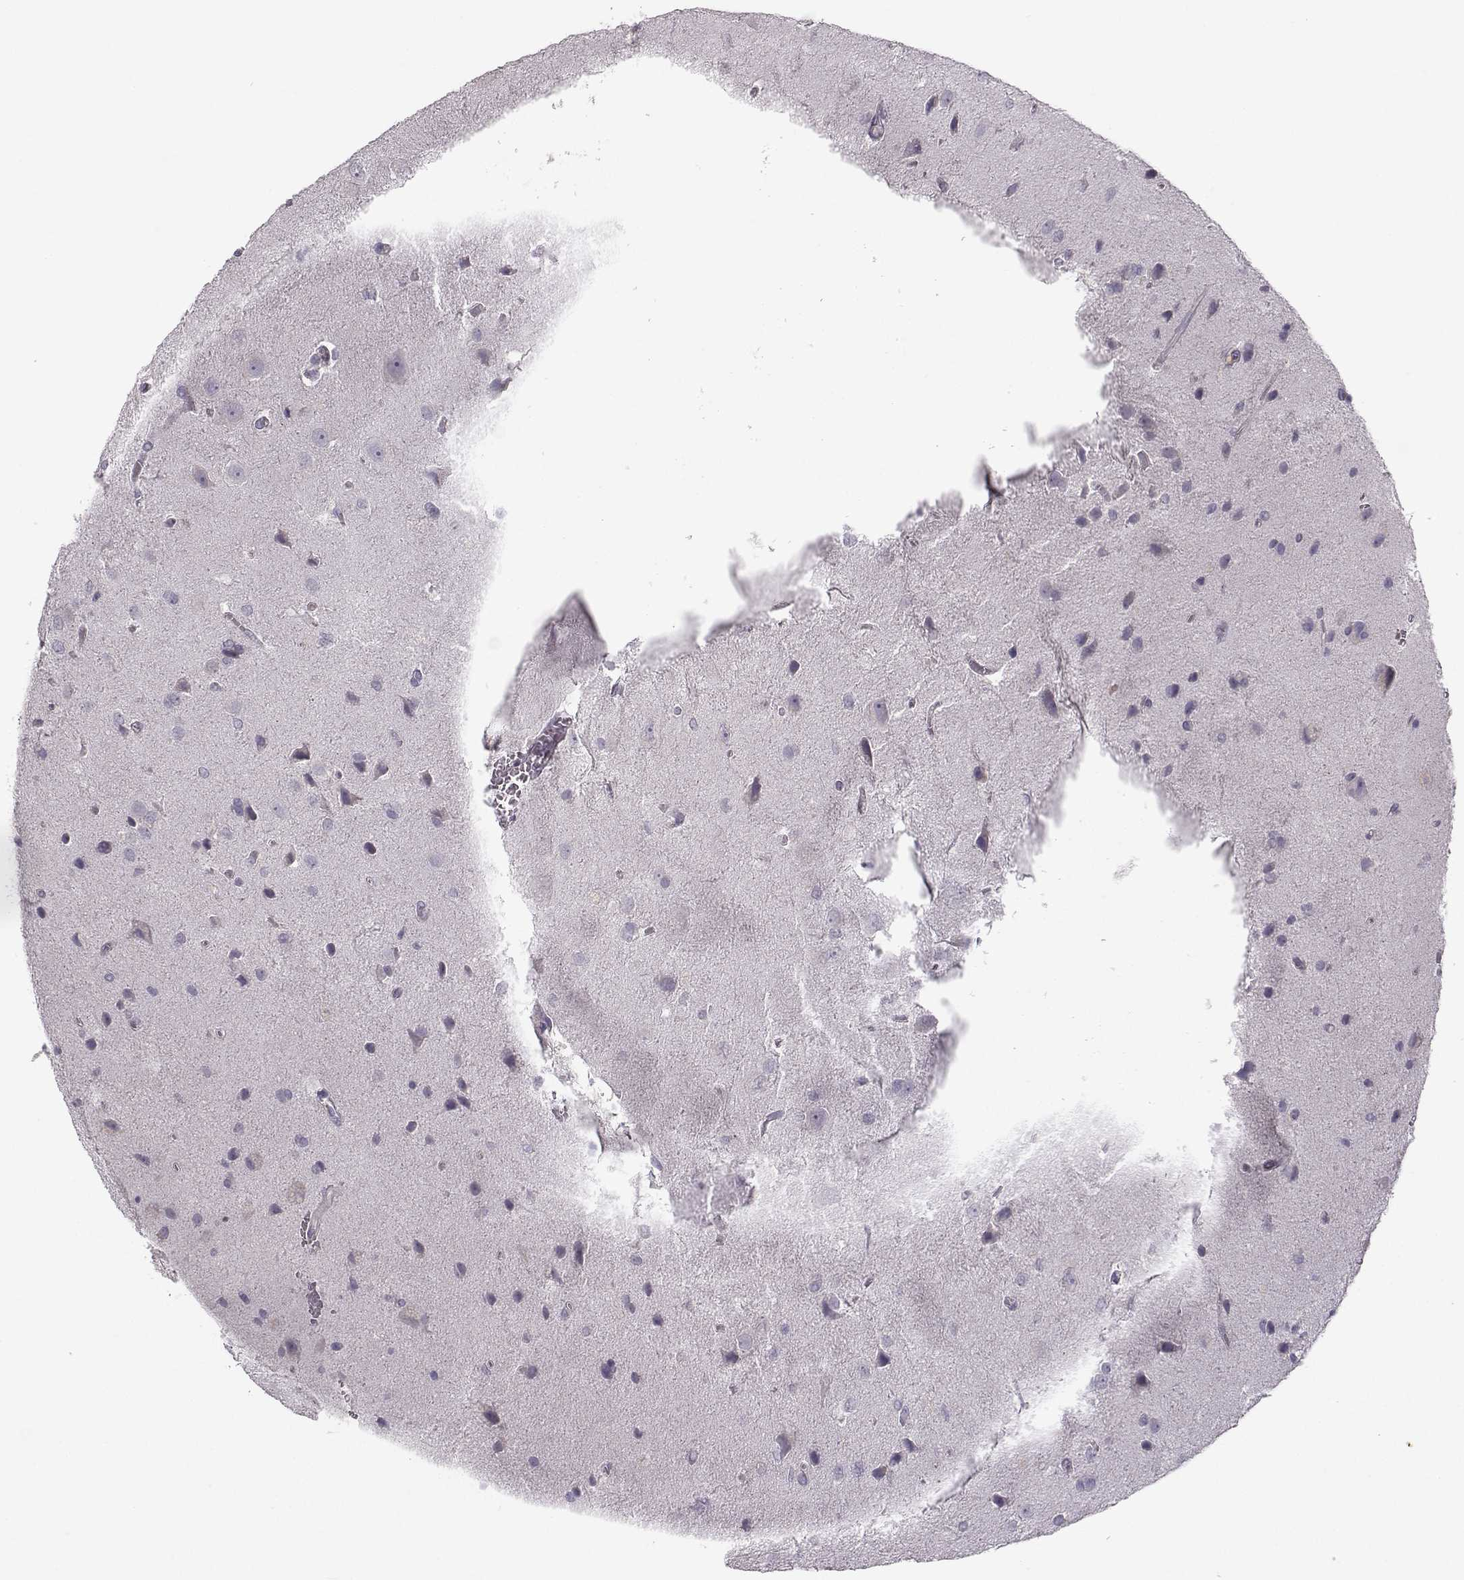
{"staining": {"intensity": "negative", "quantity": "none", "location": "none"}, "tissue": "glioma", "cell_type": "Tumor cells", "image_type": "cancer", "snomed": [{"axis": "morphology", "description": "Glioma, malignant, Low grade"}, {"axis": "topography", "description": "Brain"}], "caption": "Low-grade glioma (malignant) was stained to show a protein in brown. There is no significant positivity in tumor cells. (Brightfield microscopy of DAB immunohistochemistry at high magnification).", "gene": "FCAMR", "patient": {"sex": "male", "age": 58}}